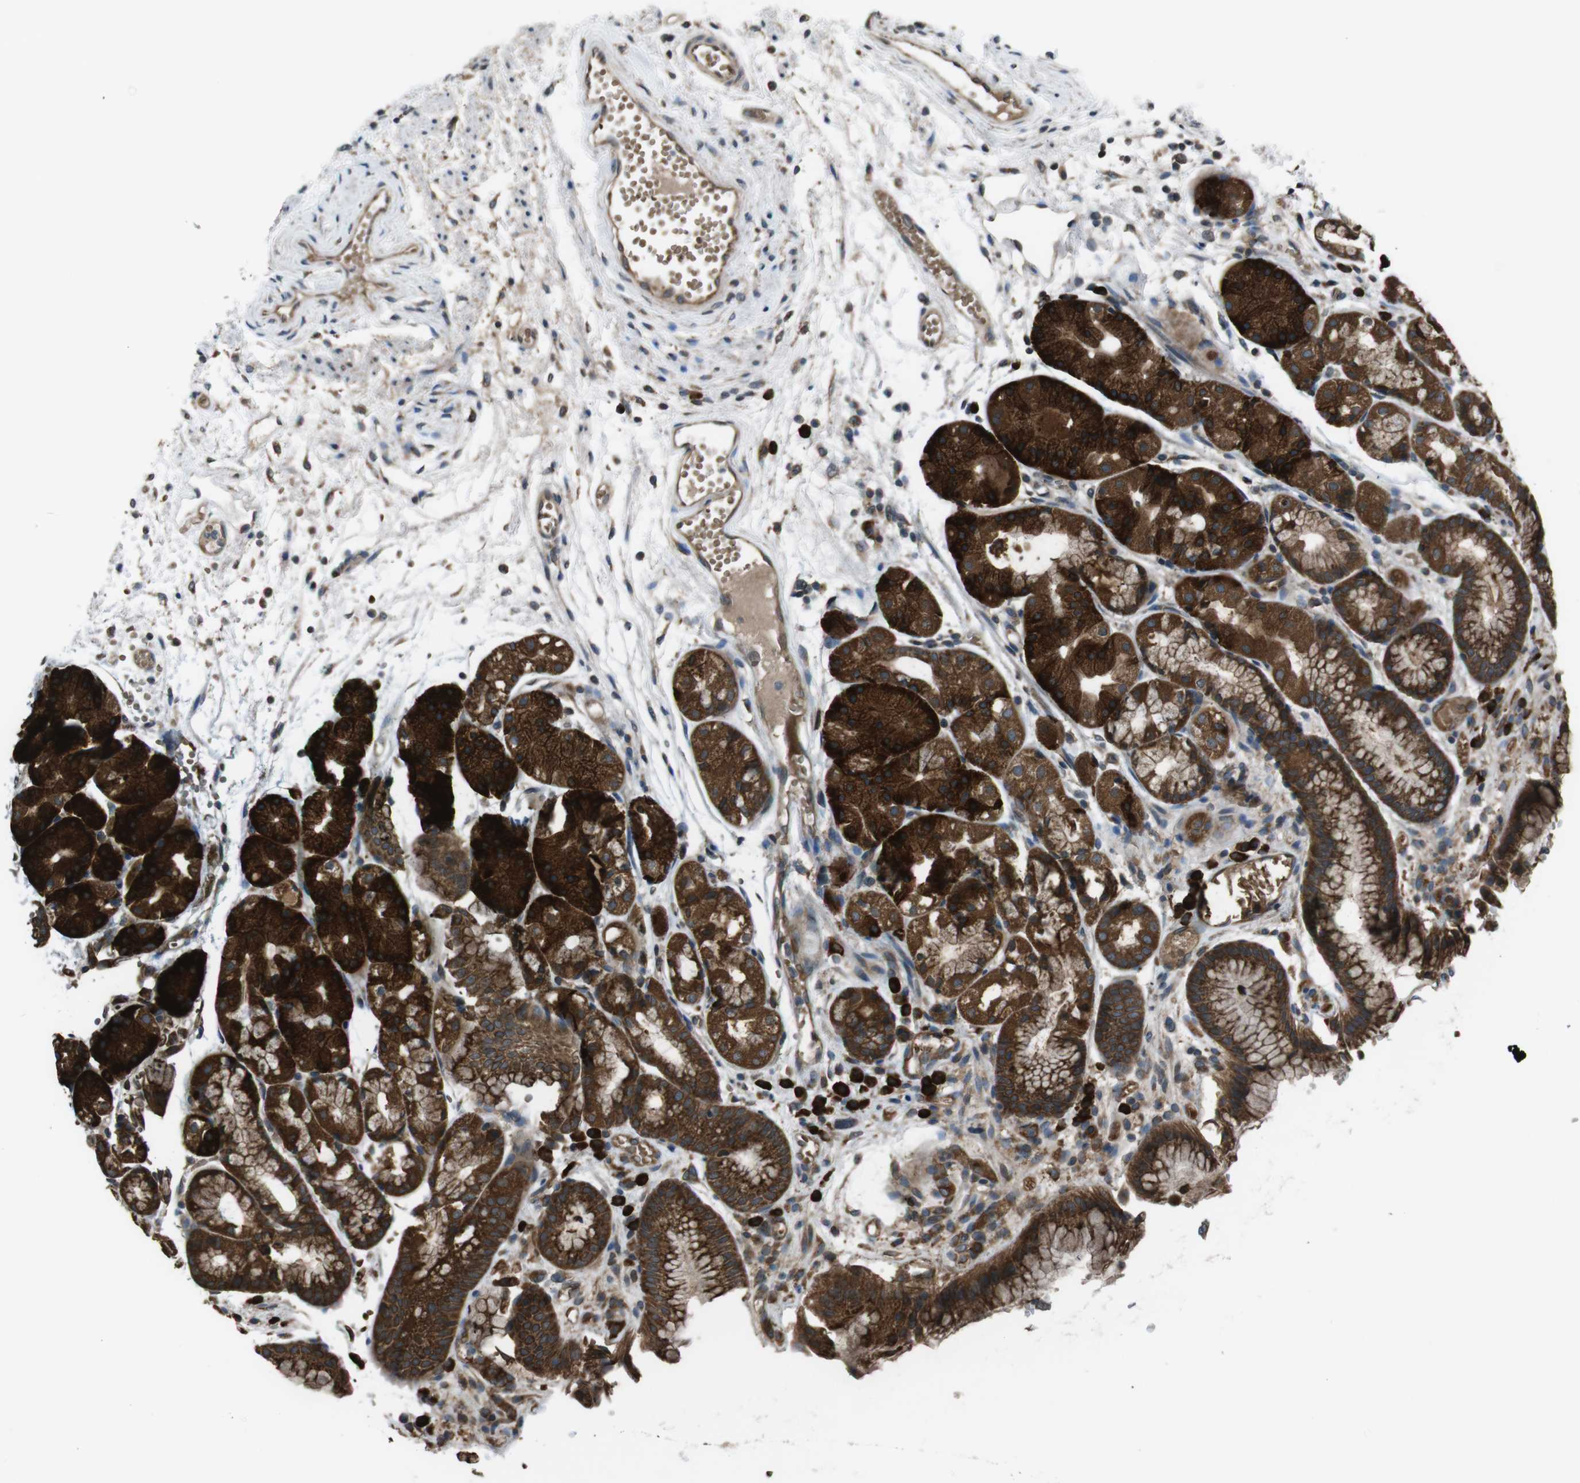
{"staining": {"intensity": "strong", "quantity": ">75%", "location": "cytoplasmic/membranous"}, "tissue": "stomach", "cell_type": "Glandular cells", "image_type": "normal", "snomed": [{"axis": "morphology", "description": "Normal tissue, NOS"}, {"axis": "topography", "description": "Stomach, upper"}], "caption": "Strong cytoplasmic/membranous staining is identified in about >75% of glandular cells in unremarkable stomach.", "gene": "SSR3", "patient": {"sex": "male", "age": 72}}